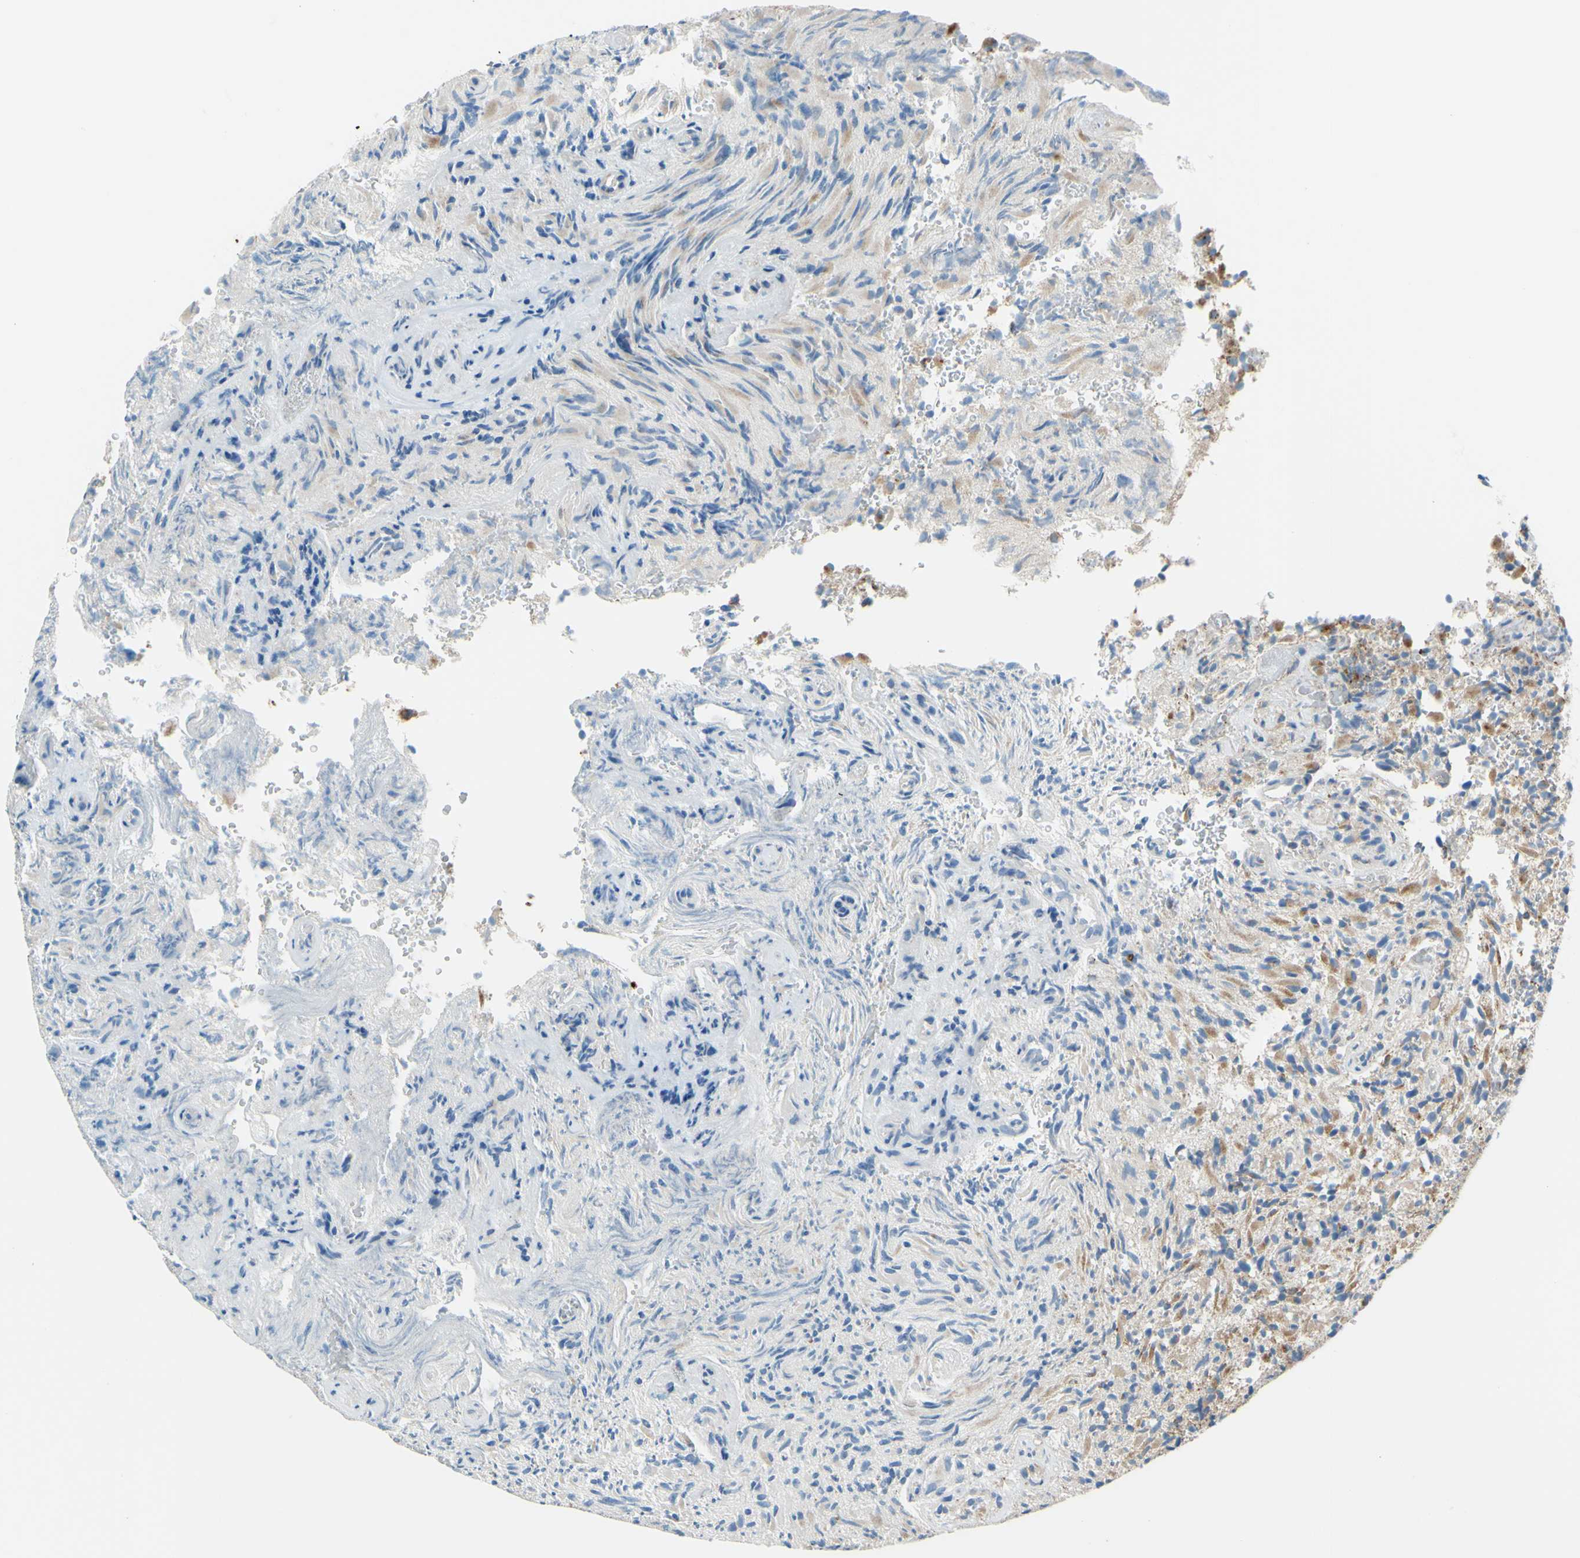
{"staining": {"intensity": "moderate", "quantity": ">75%", "location": "cytoplasmic/membranous"}, "tissue": "glioma", "cell_type": "Tumor cells", "image_type": "cancer", "snomed": [{"axis": "morphology", "description": "Glioma, malignant, High grade"}, {"axis": "topography", "description": "Brain"}], "caption": "The photomicrograph displays staining of malignant high-grade glioma, revealing moderate cytoplasmic/membranous protein staining (brown color) within tumor cells.", "gene": "CTSD", "patient": {"sex": "male", "age": 71}}